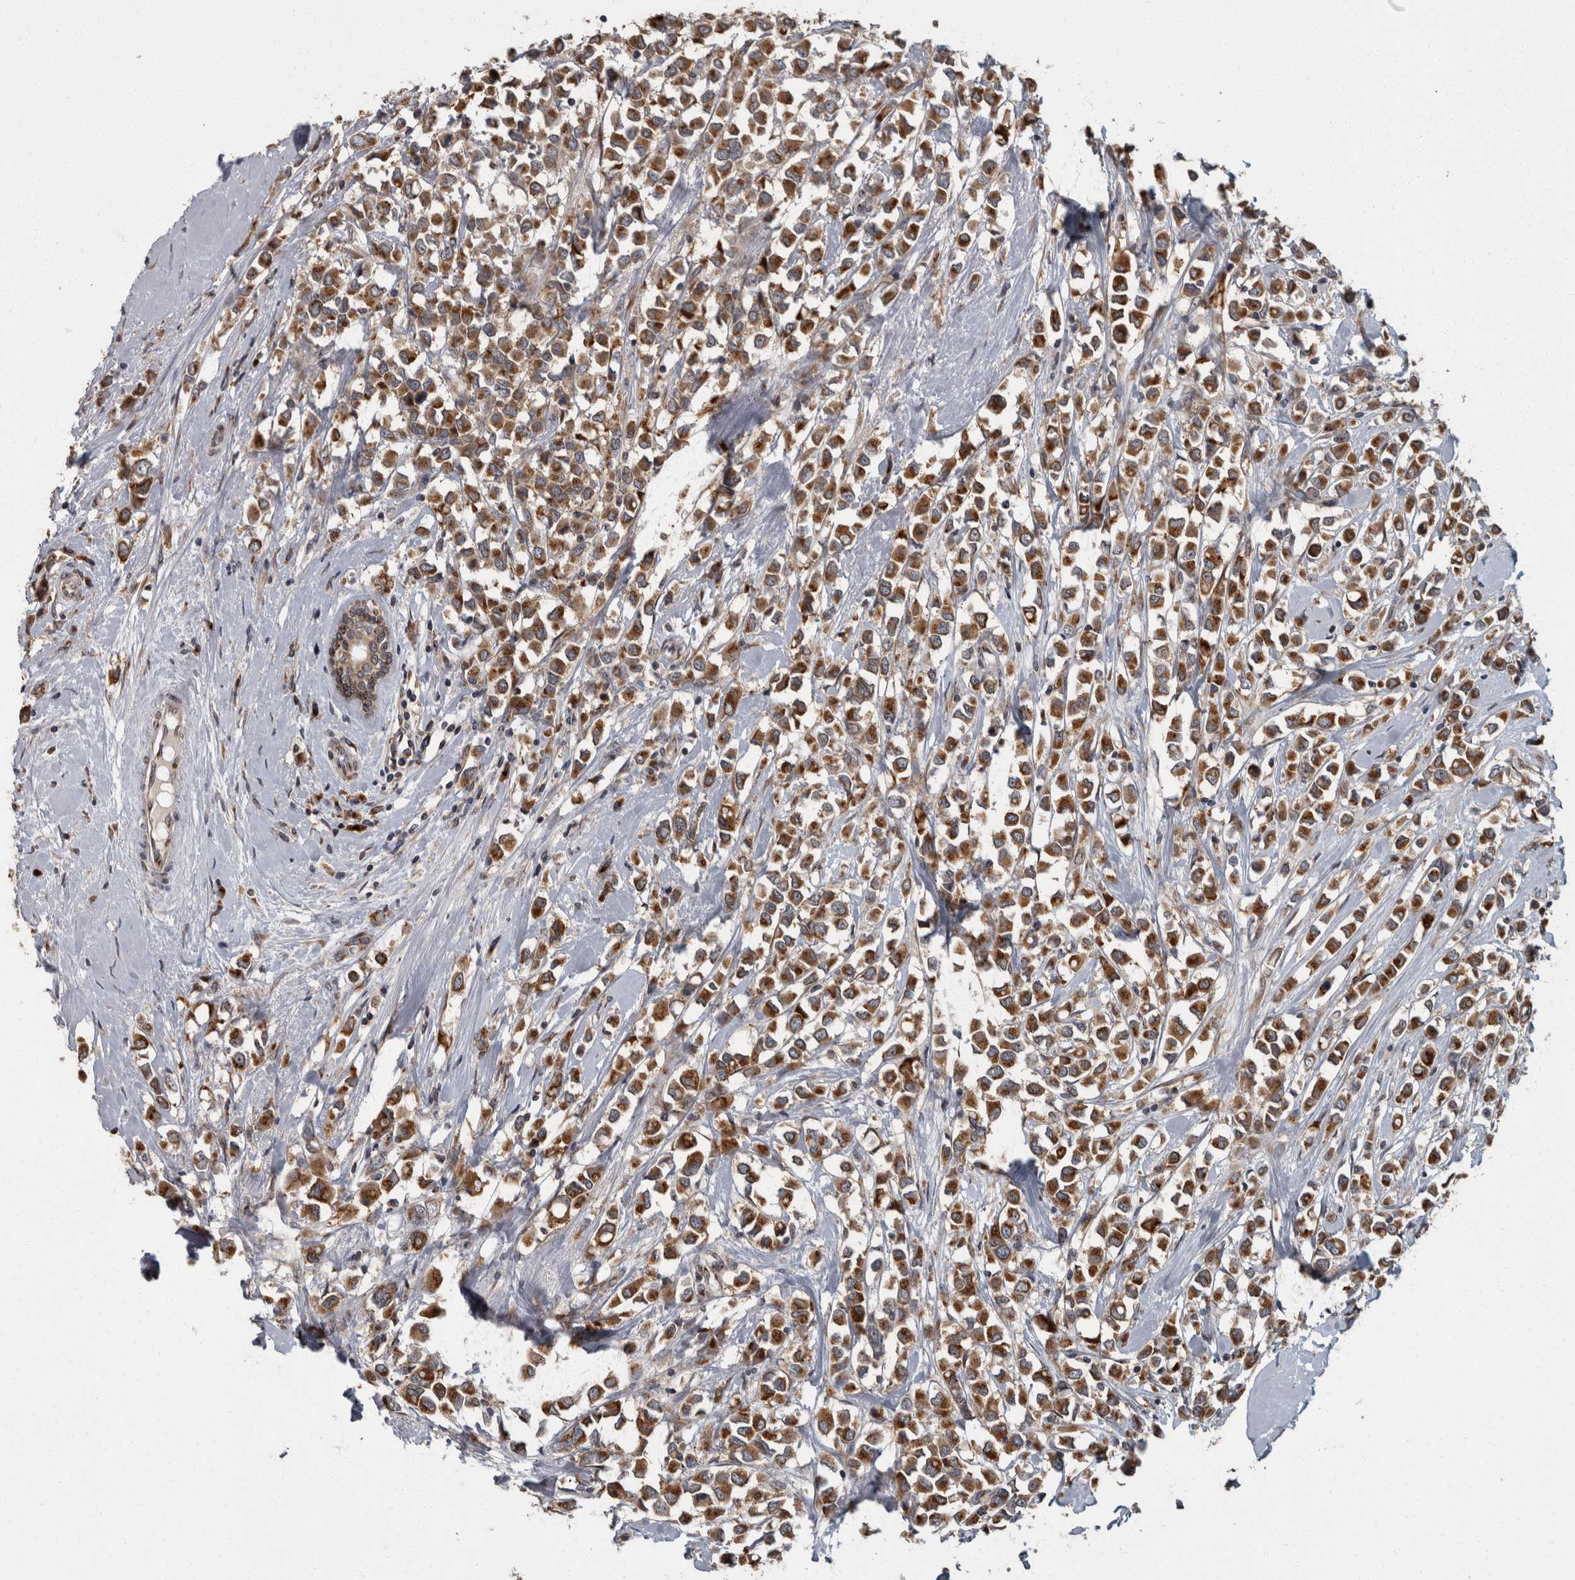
{"staining": {"intensity": "moderate", "quantity": ">75%", "location": "cytoplasmic/membranous"}, "tissue": "breast cancer", "cell_type": "Tumor cells", "image_type": "cancer", "snomed": [{"axis": "morphology", "description": "Duct carcinoma"}, {"axis": "topography", "description": "Breast"}], "caption": "Breast cancer tissue reveals moderate cytoplasmic/membranous staining in about >75% of tumor cells", "gene": "LMAN2L", "patient": {"sex": "female", "age": 61}}